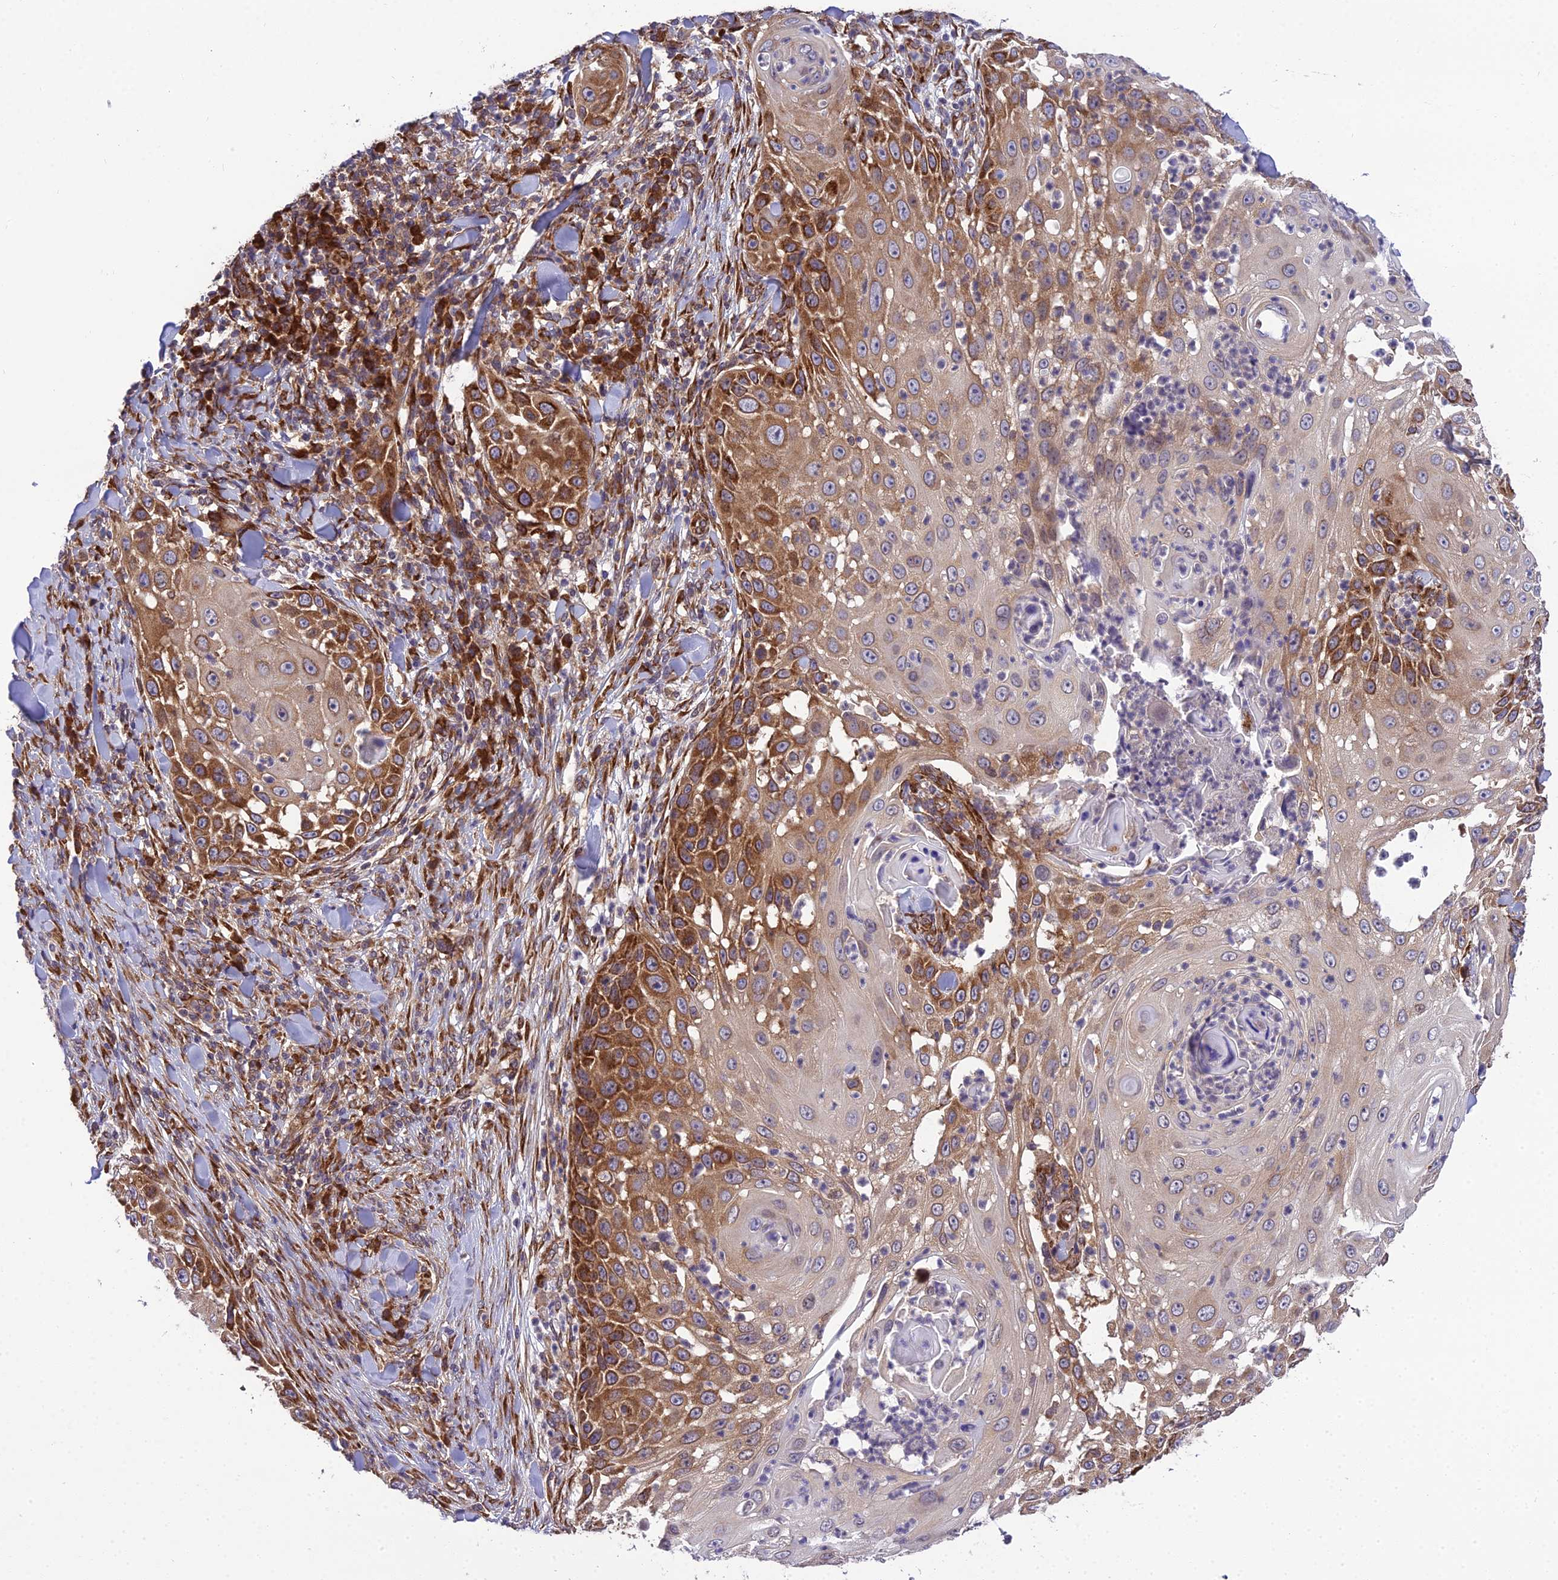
{"staining": {"intensity": "strong", "quantity": "25%-75%", "location": "cytoplasmic/membranous"}, "tissue": "skin cancer", "cell_type": "Tumor cells", "image_type": "cancer", "snomed": [{"axis": "morphology", "description": "Squamous cell carcinoma, NOS"}, {"axis": "topography", "description": "Skin"}], "caption": "An immunohistochemistry micrograph of tumor tissue is shown. Protein staining in brown shows strong cytoplasmic/membranous positivity in skin cancer within tumor cells.", "gene": "DHCR7", "patient": {"sex": "female", "age": 44}}